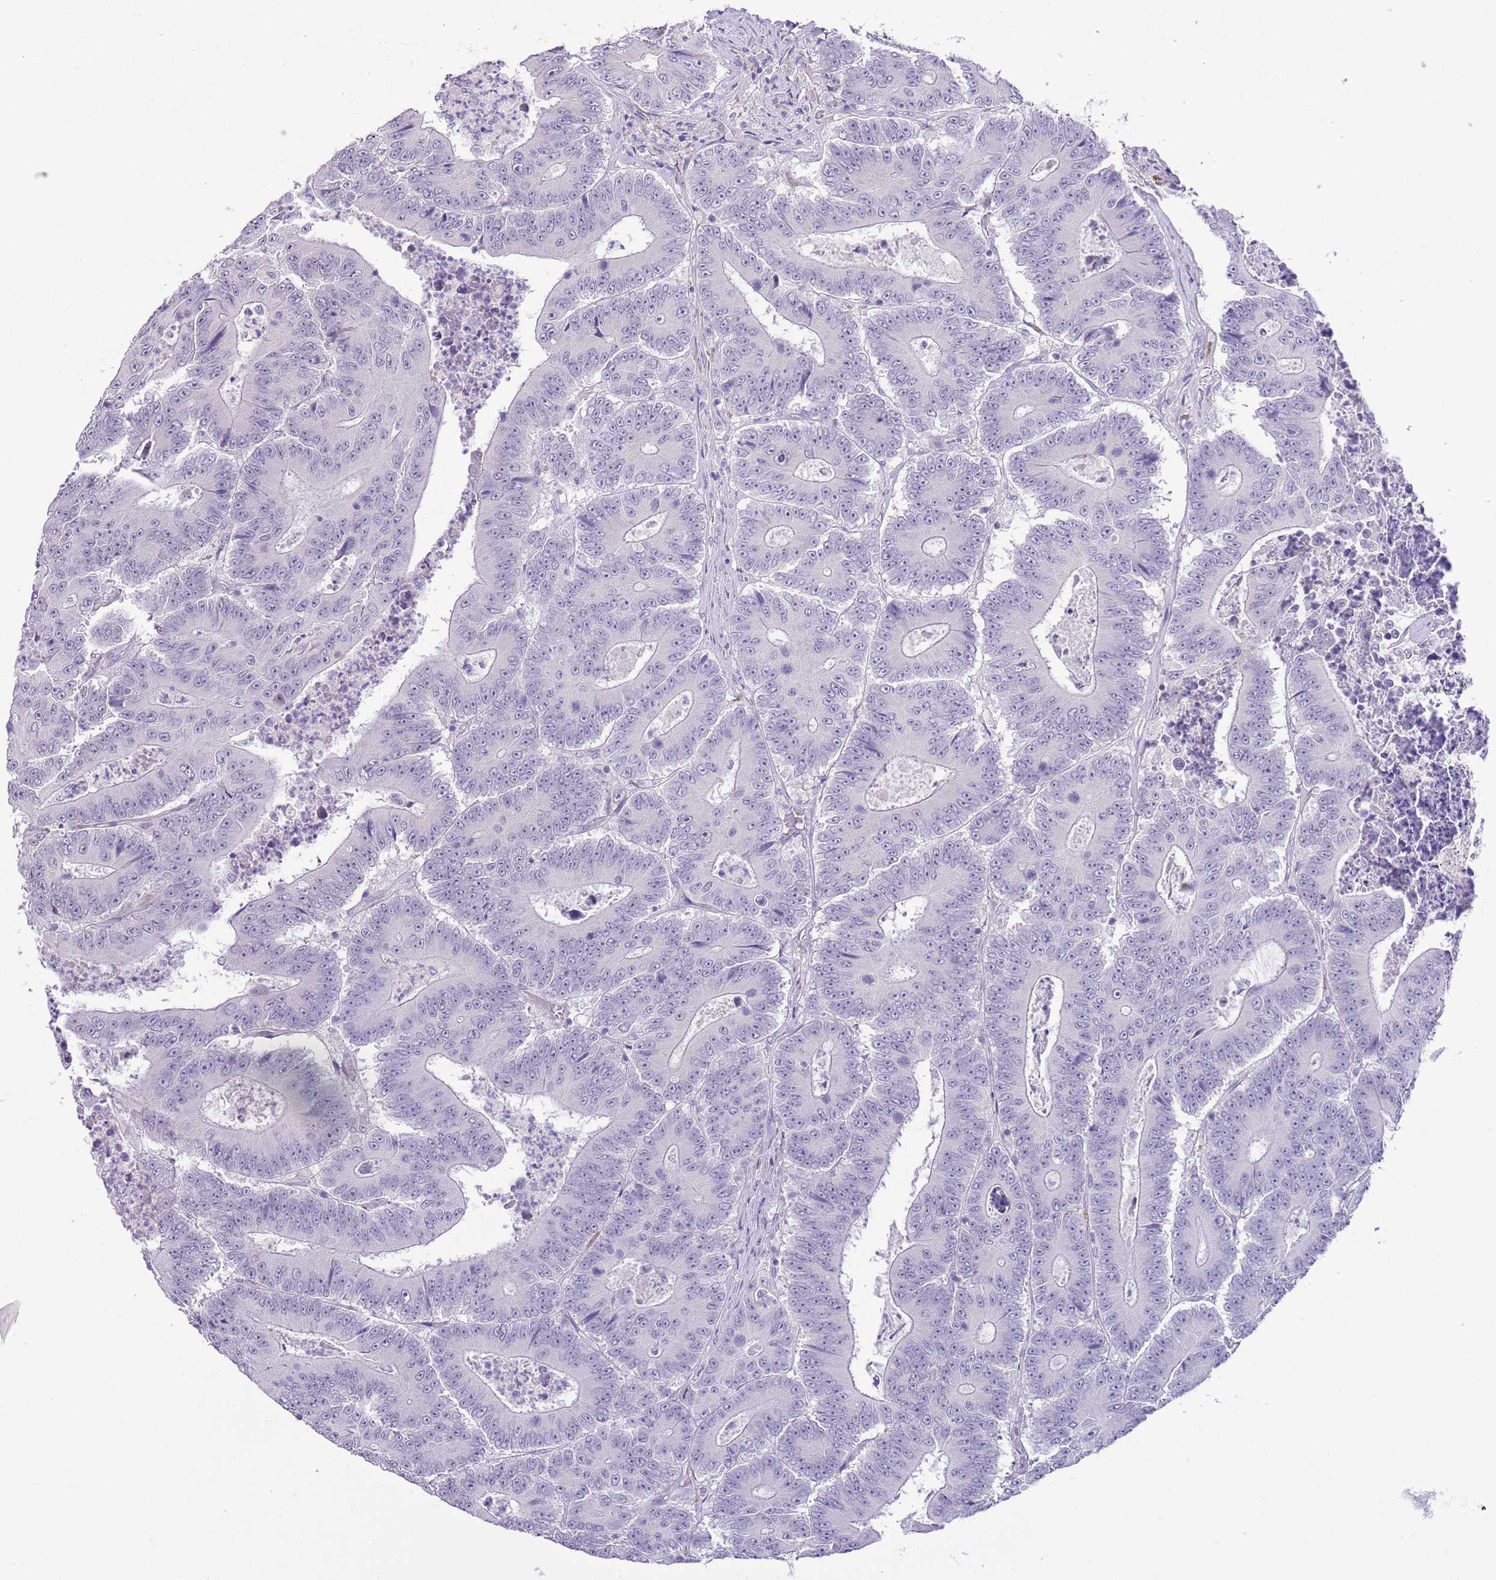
{"staining": {"intensity": "negative", "quantity": "none", "location": "none"}, "tissue": "colorectal cancer", "cell_type": "Tumor cells", "image_type": "cancer", "snomed": [{"axis": "morphology", "description": "Adenocarcinoma, NOS"}, {"axis": "topography", "description": "Colon"}], "caption": "DAB immunohistochemical staining of colorectal adenocarcinoma shows no significant staining in tumor cells.", "gene": "MIDN", "patient": {"sex": "male", "age": 83}}